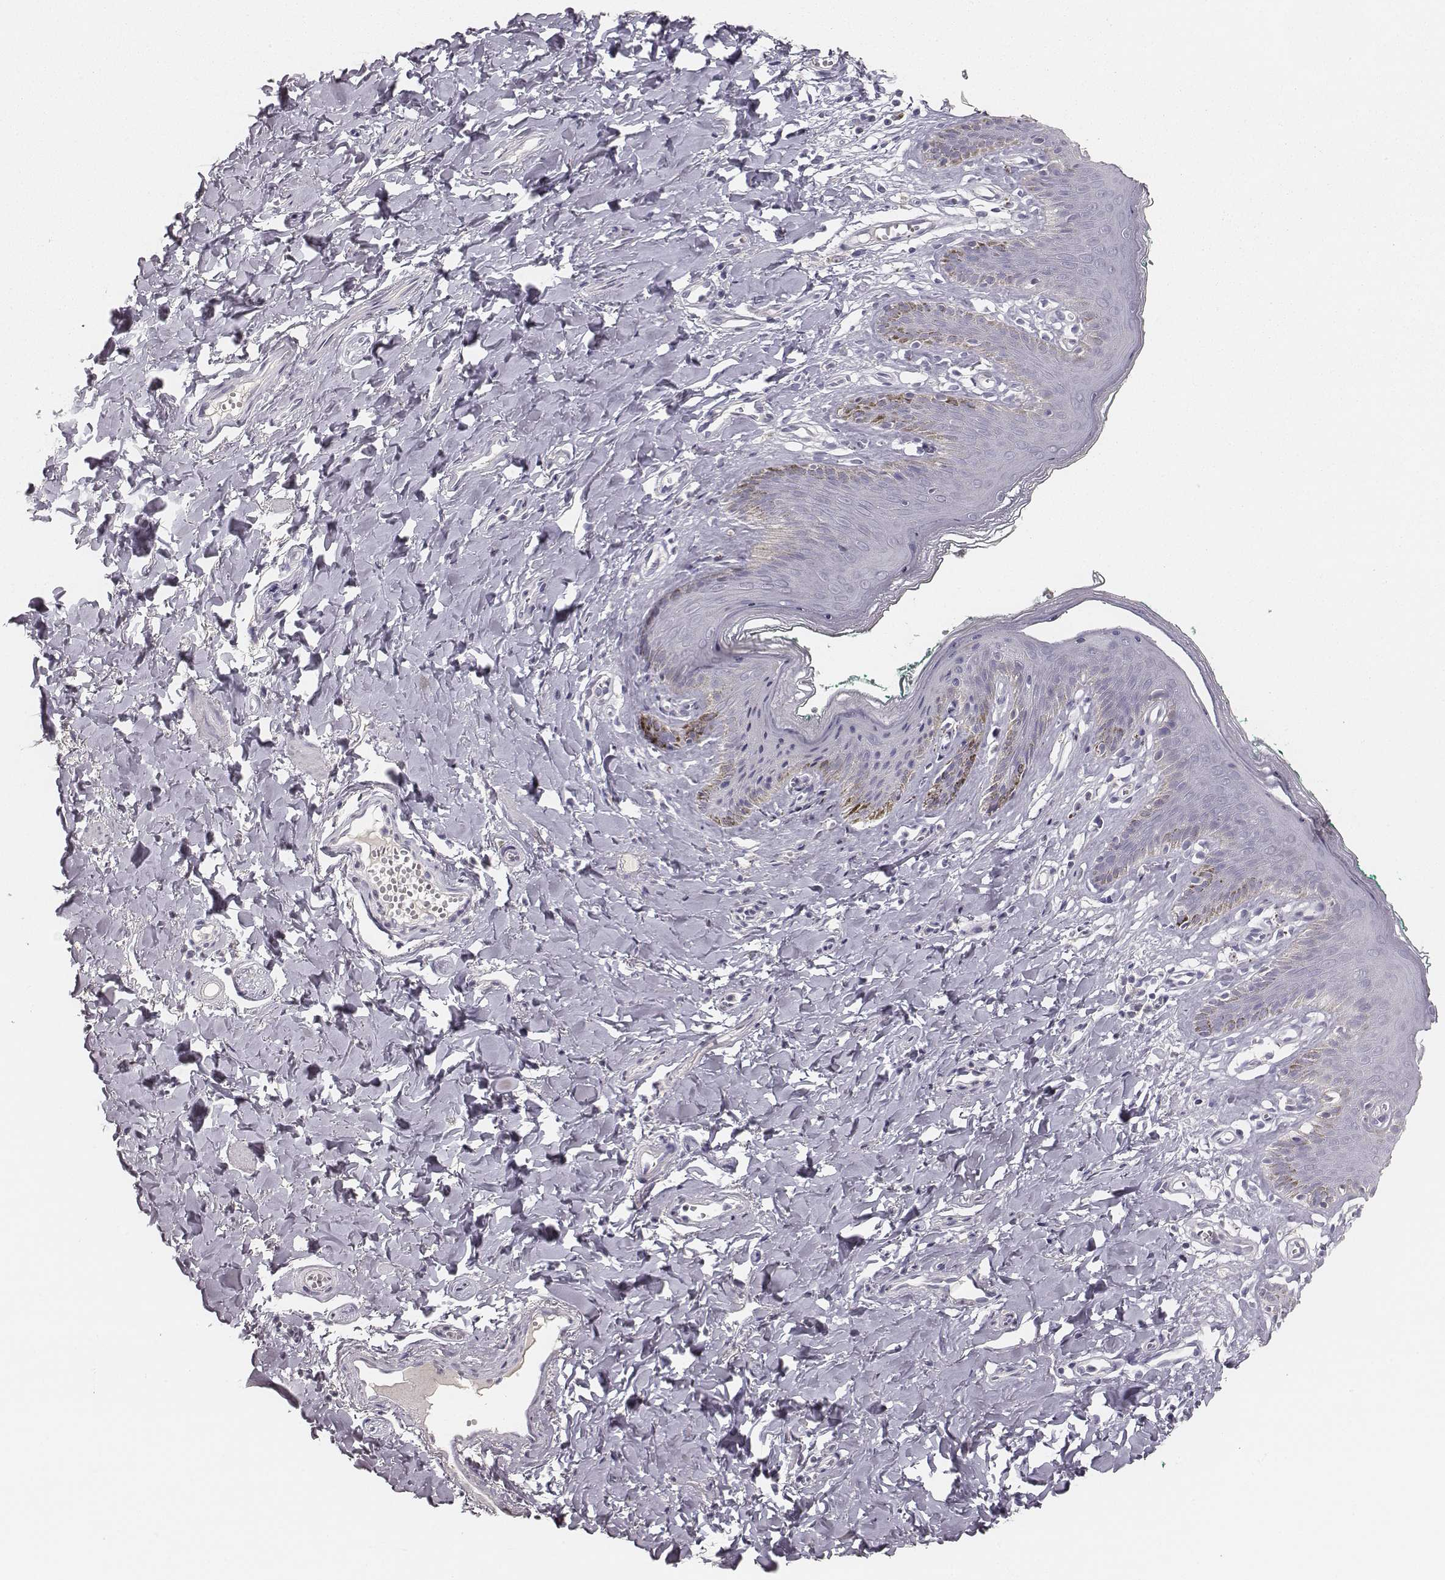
{"staining": {"intensity": "negative", "quantity": "none", "location": "none"}, "tissue": "skin", "cell_type": "Epidermal cells", "image_type": "normal", "snomed": [{"axis": "morphology", "description": "Normal tissue, NOS"}, {"axis": "topography", "description": "Vulva"}], "caption": "High magnification brightfield microscopy of normal skin stained with DAB (brown) and counterstained with hematoxylin (blue): epidermal cells show no significant staining.", "gene": "MYH6", "patient": {"sex": "female", "age": 66}}